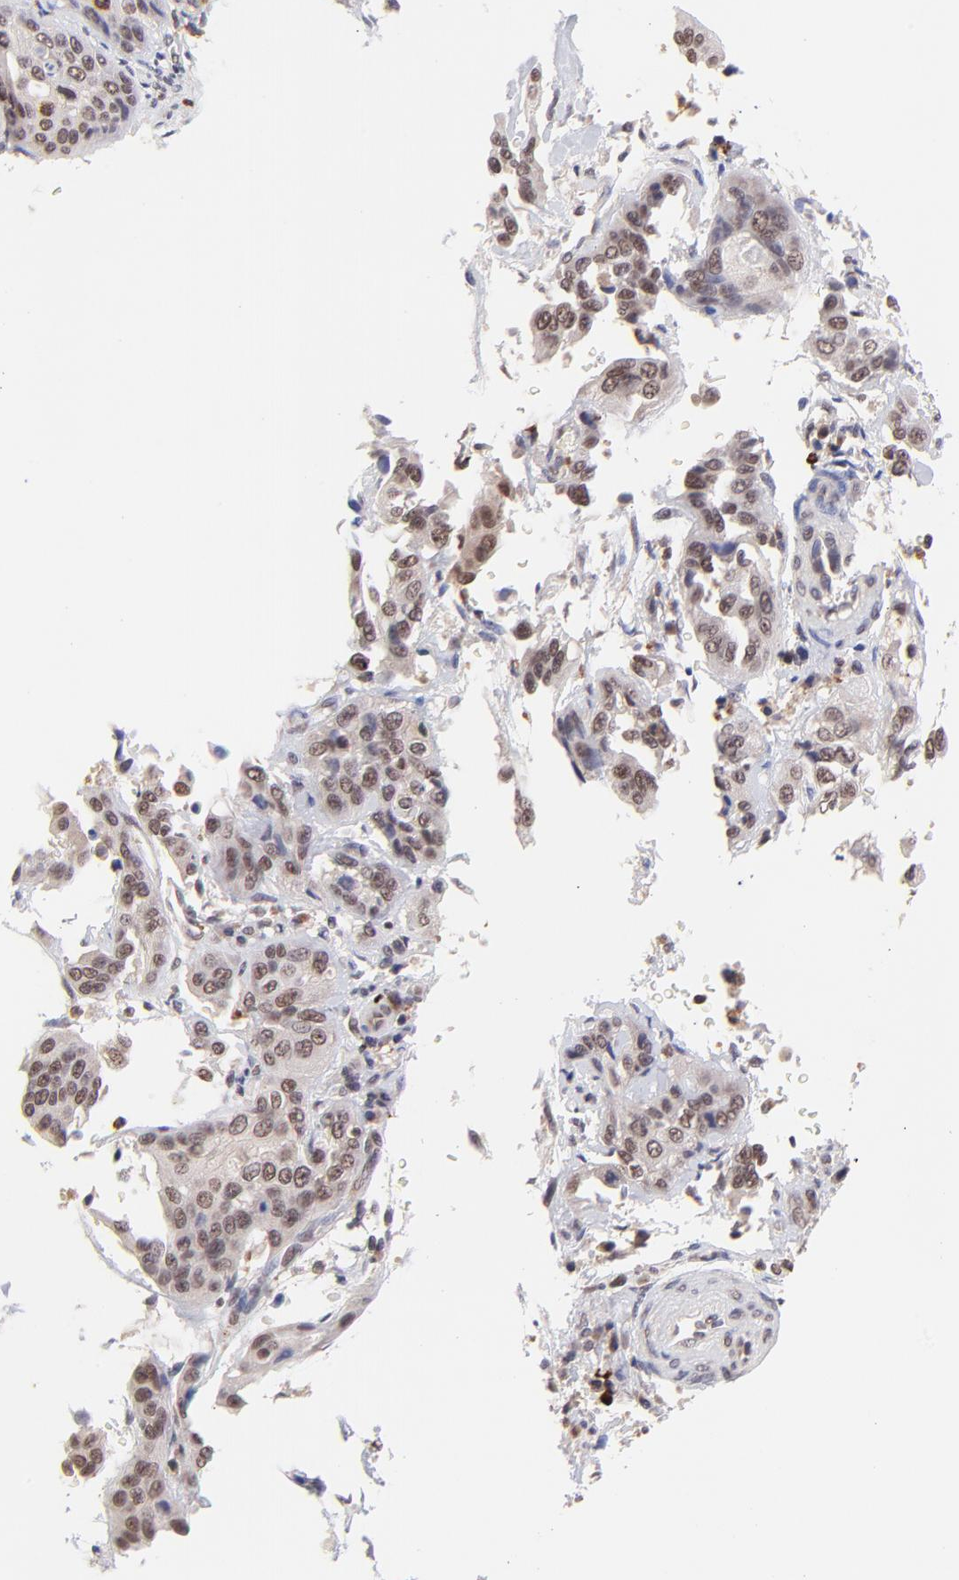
{"staining": {"intensity": "weak", "quantity": ">75%", "location": "nuclear"}, "tissue": "cervical cancer", "cell_type": "Tumor cells", "image_type": "cancer", "snomed": [{"axis": "morphology", "description": "Squamous cell carcinoma, NOS"}, {"axis": "topography", "description": "Cervix"}], "caption": "Cervical cancer (squamous cell carcinoma) tissue demonstrates weak nuclear expression in approximately >75% of tumor cells", "gene": "MED12", "patient": {"sex": "female", "age": 41}}